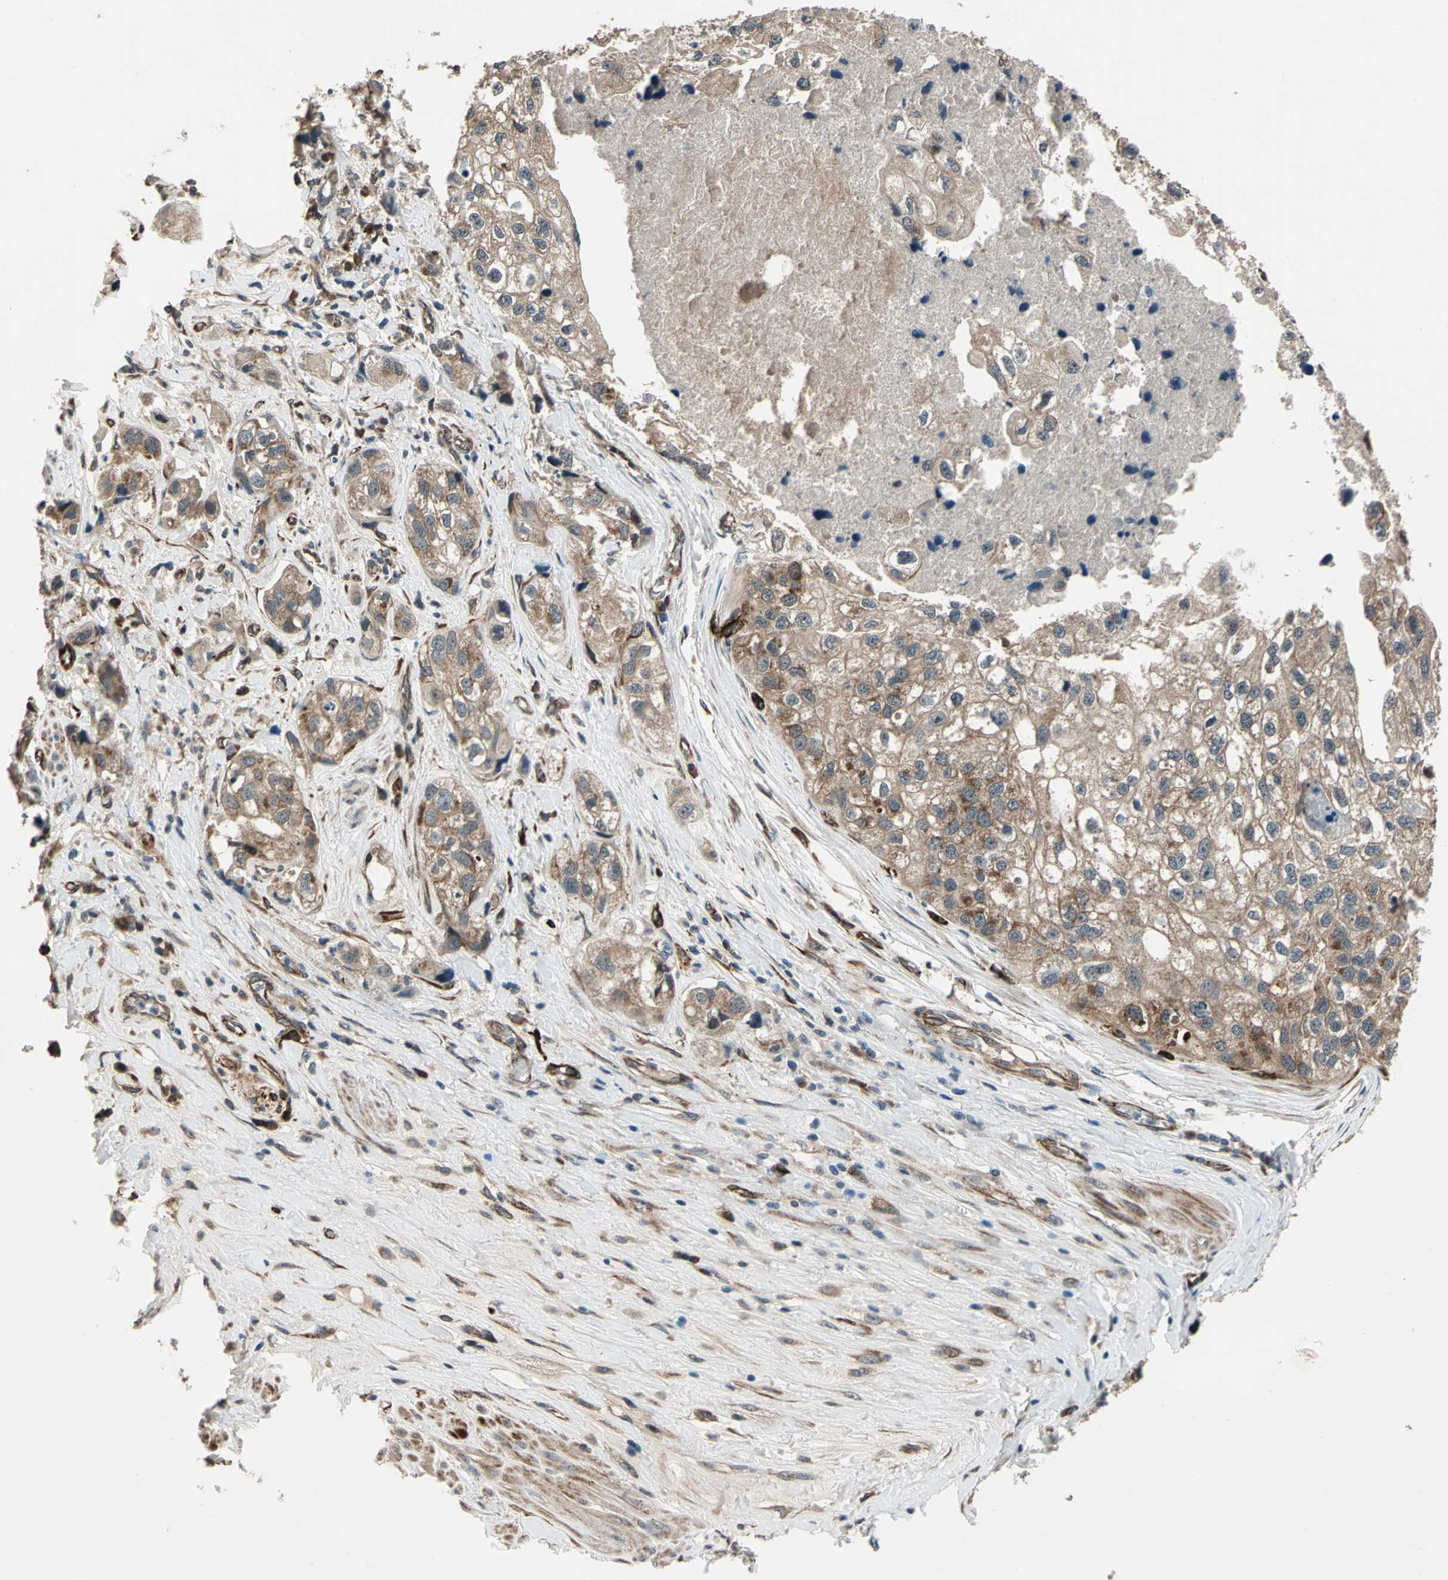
{"staining": {"intensity": "moderate", "quantity": ">75%", "location": "cytoplasmic/membranous"}, "tissue": "urothelial cancer", "cell_type": "Tumor cells", "image_type": "cancer", "snomed": [{"axis": "morphology", "description": "Urothelial carcinoma, High grade"}, {"axis": "topography", "description": "Urinary bladder"}], "caption": "DAB (3,3'-diaminobenzidine) immunohistochemical staining of urothelial cancer reveals moderate cytoplasmic/membranous protein expression in about >75% of tumor cells.", "gene": "EXD2", "patient": {"sex": "female", "age": 64}}